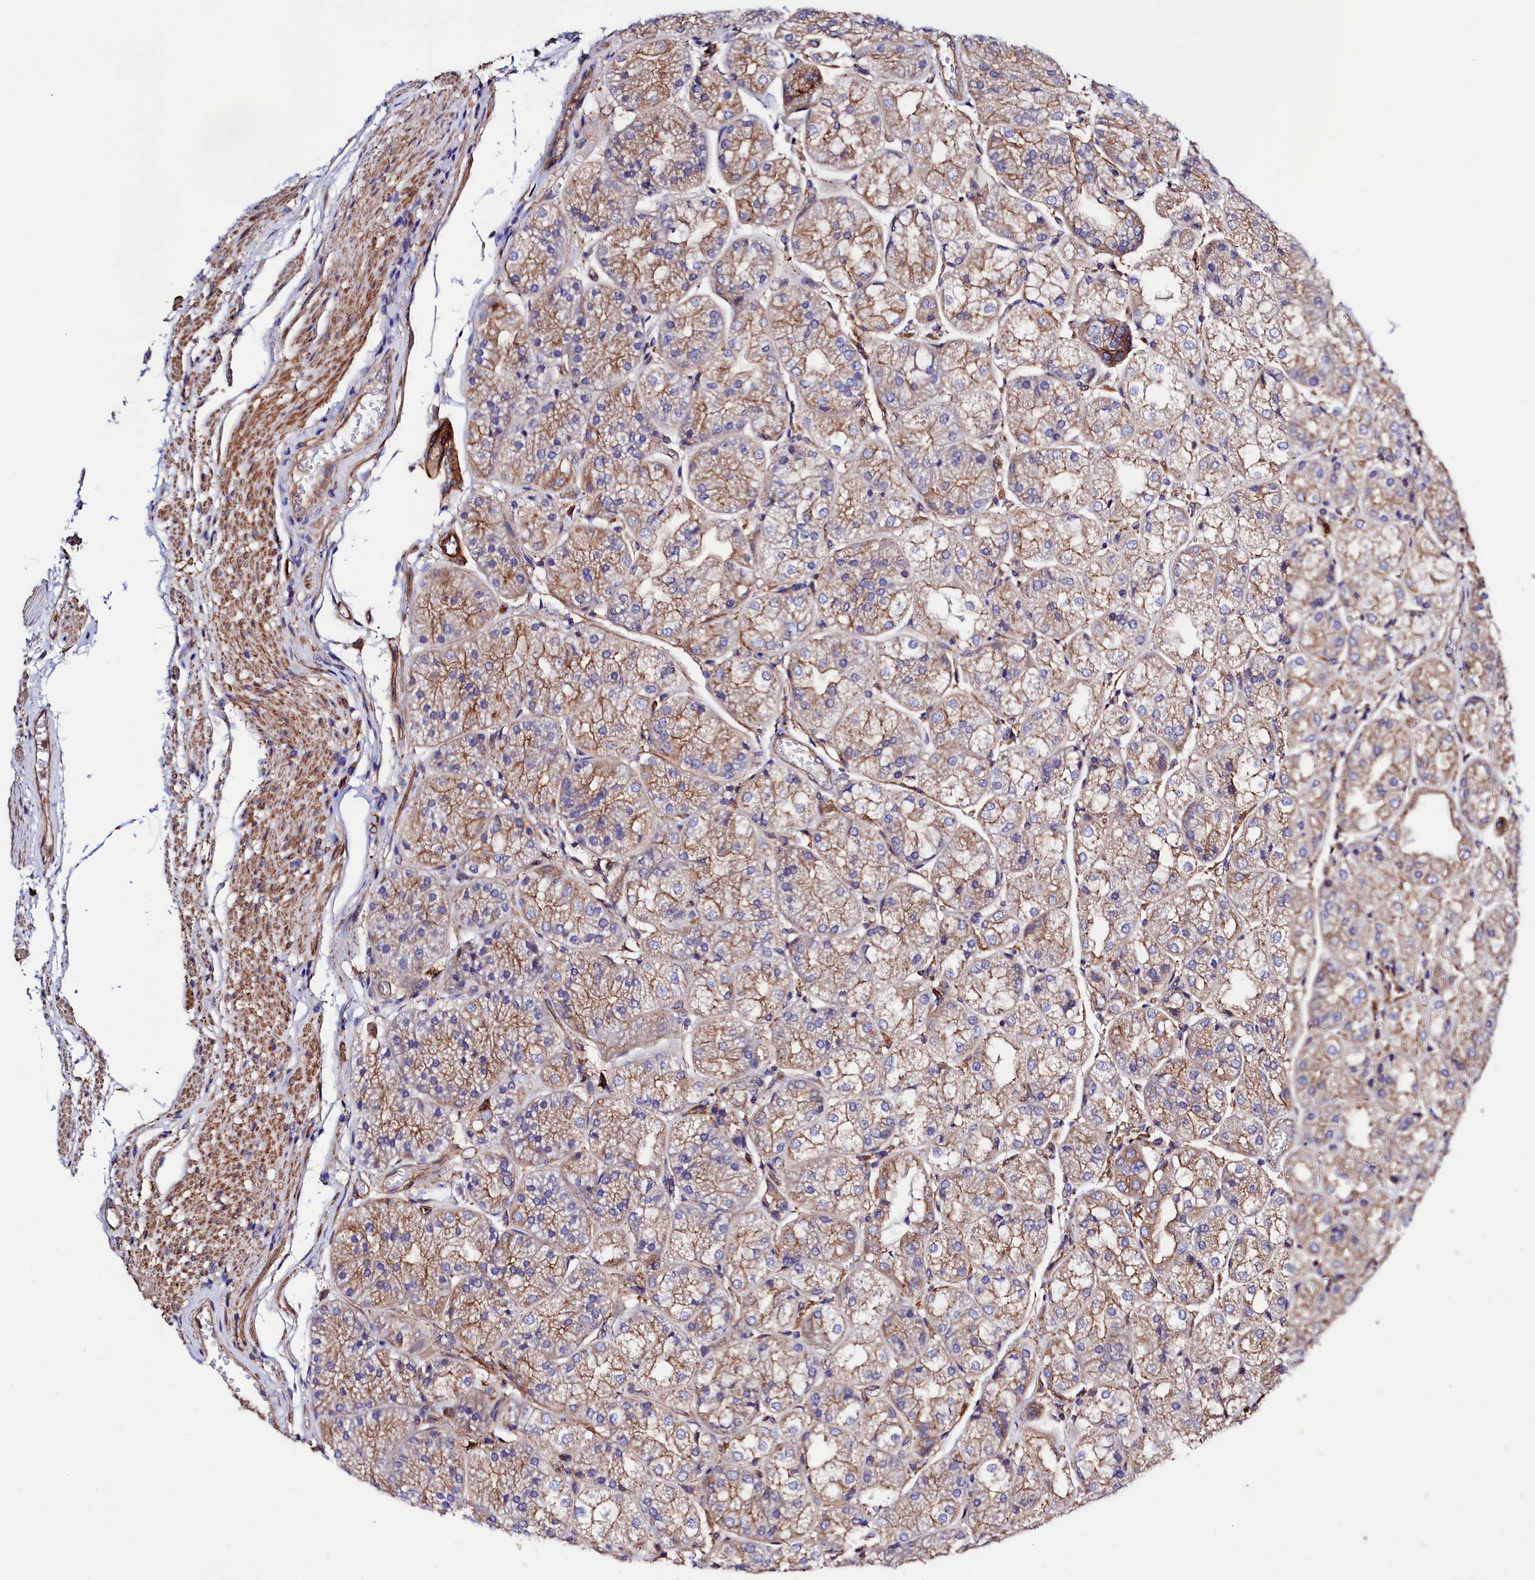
{"staining": {"intensity": "strong", "quantity": "25%-75%", "location": "cytoplasmic/membranous"}, "tissue": "stomach", "cell_type": "Glandular cells", "image_type": "normal", "snomed": [{"axis": "morphology", "description": "Normal tissue, NOS"}, {"axis": "topography", "description": "Stomach, upper"}], "caption": "Protein expression analysis of unremarkable human stomach reveals strong cytoplasmic/membranous positivity in approximately 25%-75% of glandular cells. The staining is performed using DAB (3,3'-diaminobenzidine) brown chromogen to label protein expression. The nuclei are counter-stained blue using hematoxylin.", "gene": "STAMBPL1", "patient": {"sex": "male", "age": 72}}